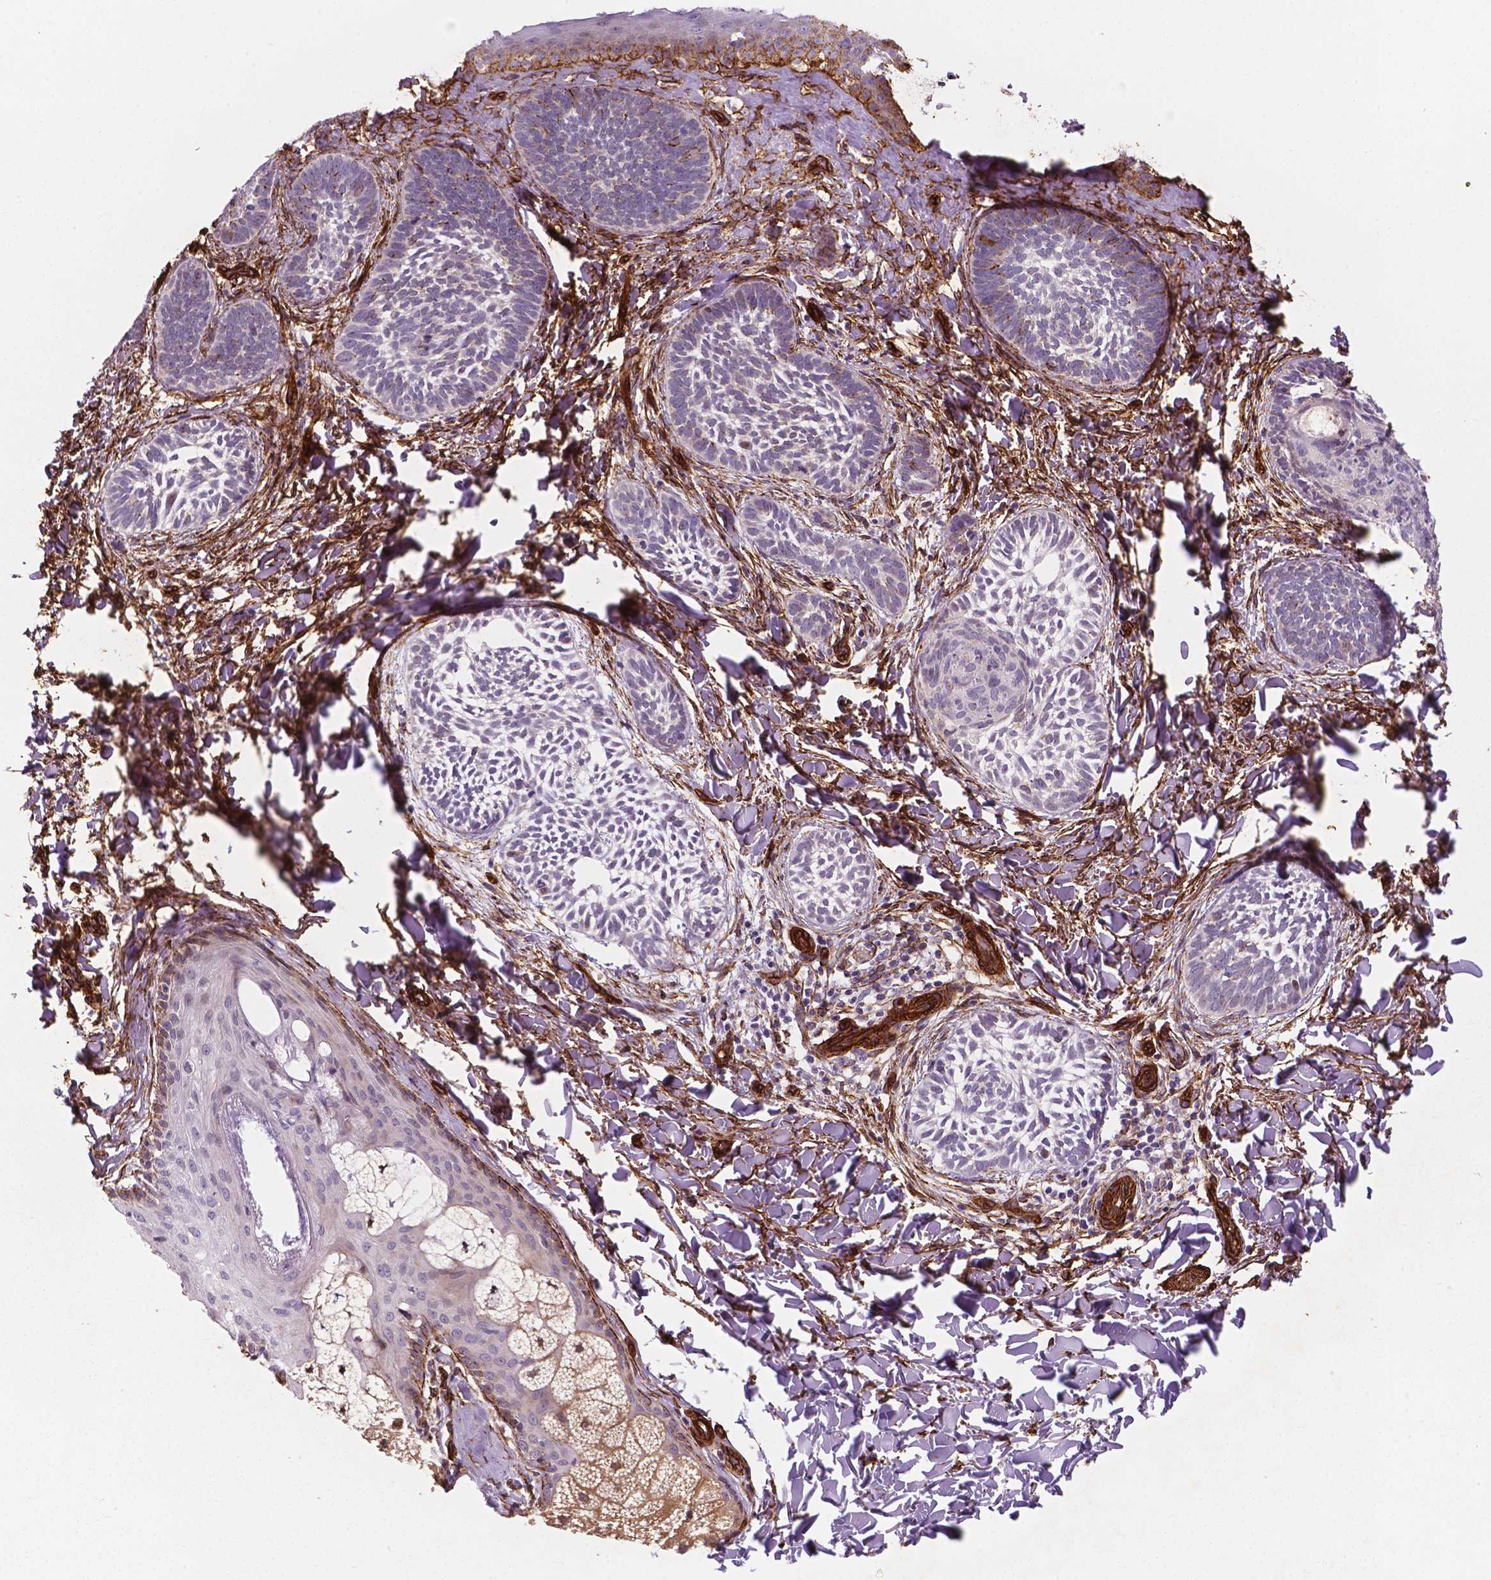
{"staining": {"intensity": "negative", "quantity": "none", "location": "none"}, "tissue": "skin cancer", "cell_type": "Tumor cells", "image_type": "cancer", "snomed": [{"axis": "morphology", "description": "Normal tissue, NOS"}, {"axis": "morphology", "description": "Basal cell carcinoma"}, {"axis": "topography", "description": "Skin"}], "caption": "There is no significant expression in tumor cells of basal cell carcinoma (skin).", "gene": "EGFL8", "patient": {"sex": "male", "age": 46}}